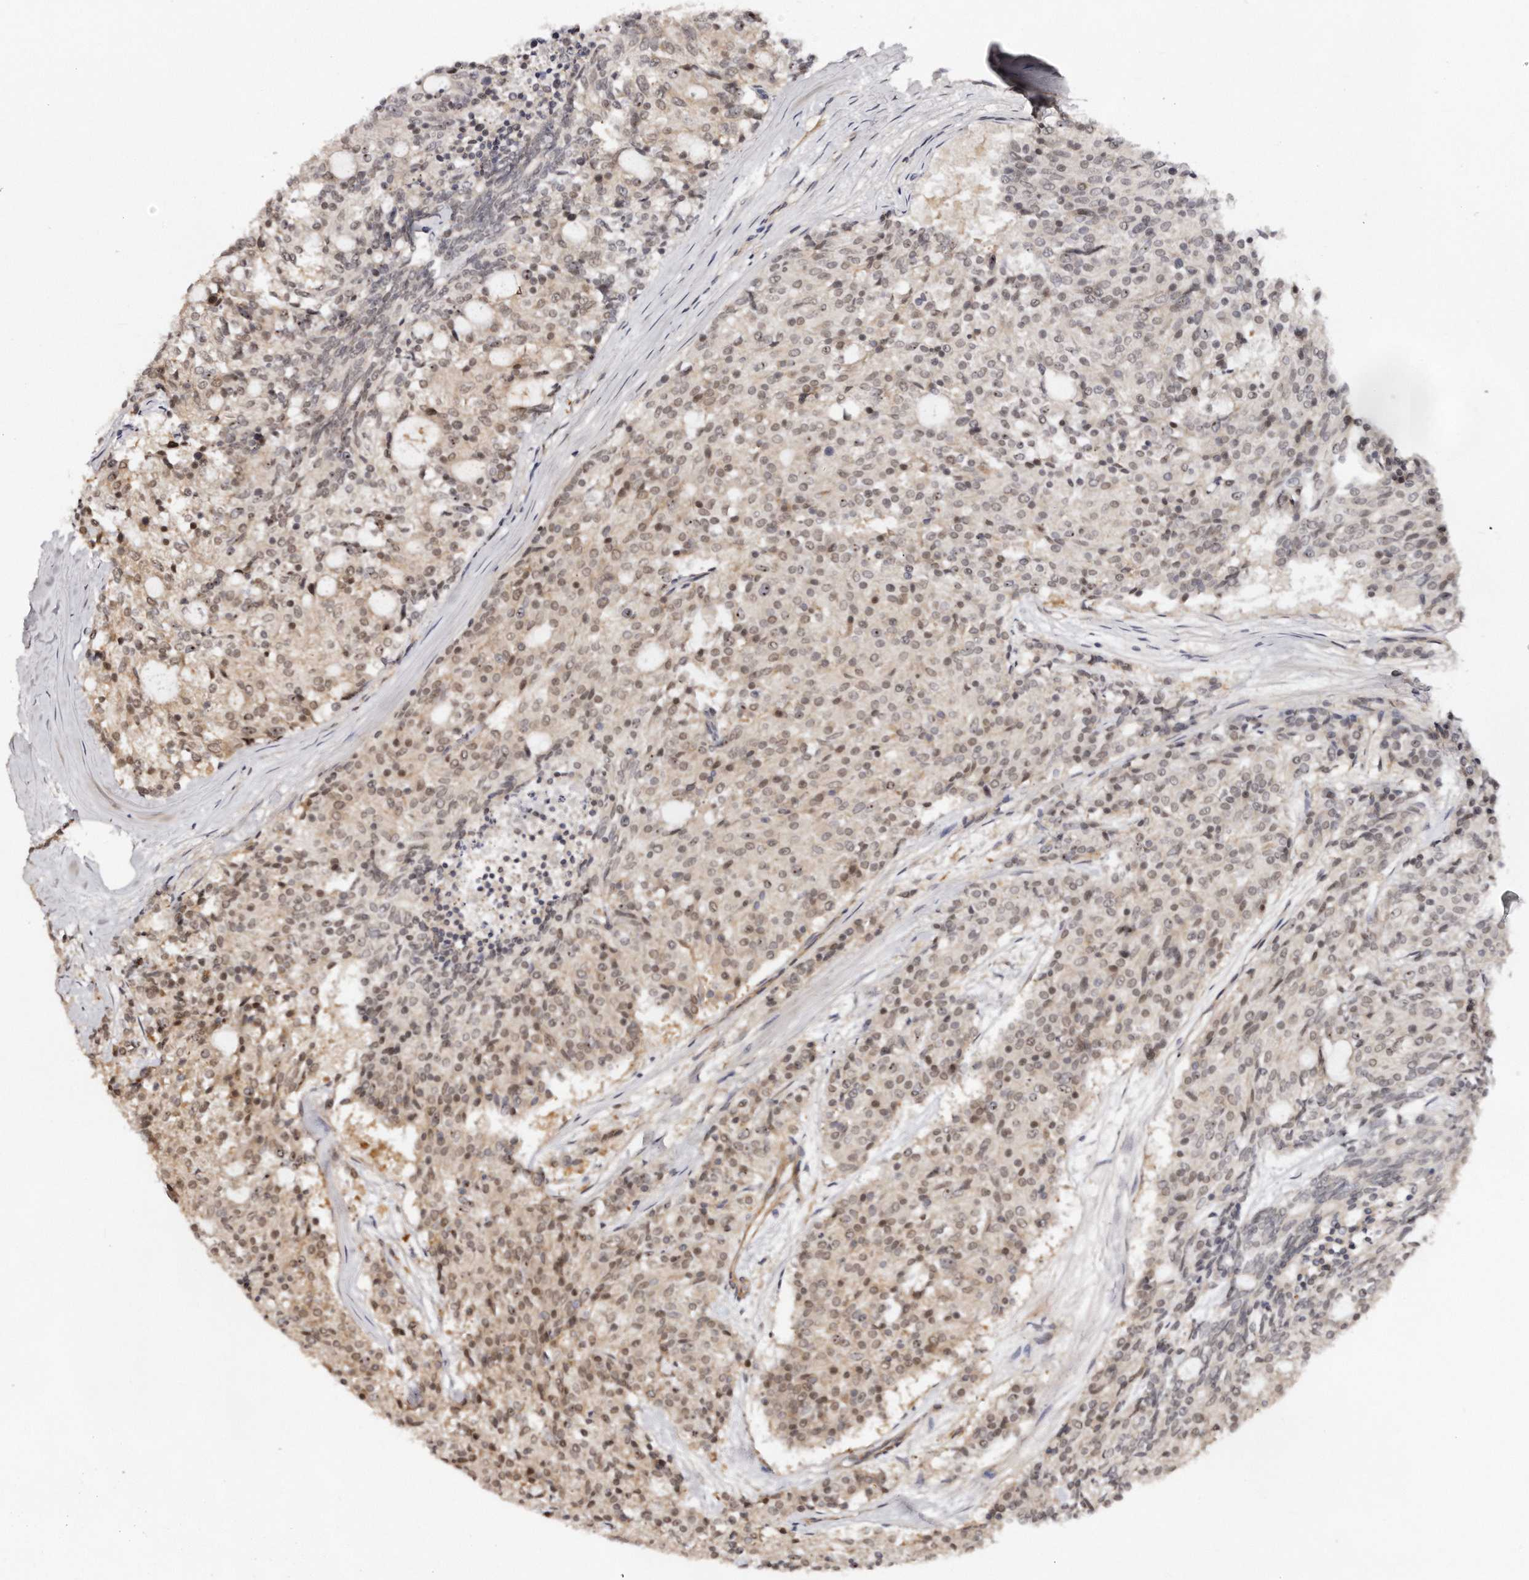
{"staining": {"intensity": "moderate", "quantity": ">75%", "location": "cytoplasmic/membranous,nuclear"}, "tissue": "carcinoid", "cell_type": "Tumor cells", "image_type": "cancer", "snomed": [{"axis": "morphology", "description": "Carcinoid, malignant, NOS"}, {"axis": "topography", "description": "Pancreas"}], "caption": "This is a photomicrograph of immunohistochemistry staining of malignant carcinoid, which shows moderate staining in the cytoplasmic/membranous and nuclear of tumor cells.", "gene": "SOX4", "patient": {"sex": "female", "age": 54}}